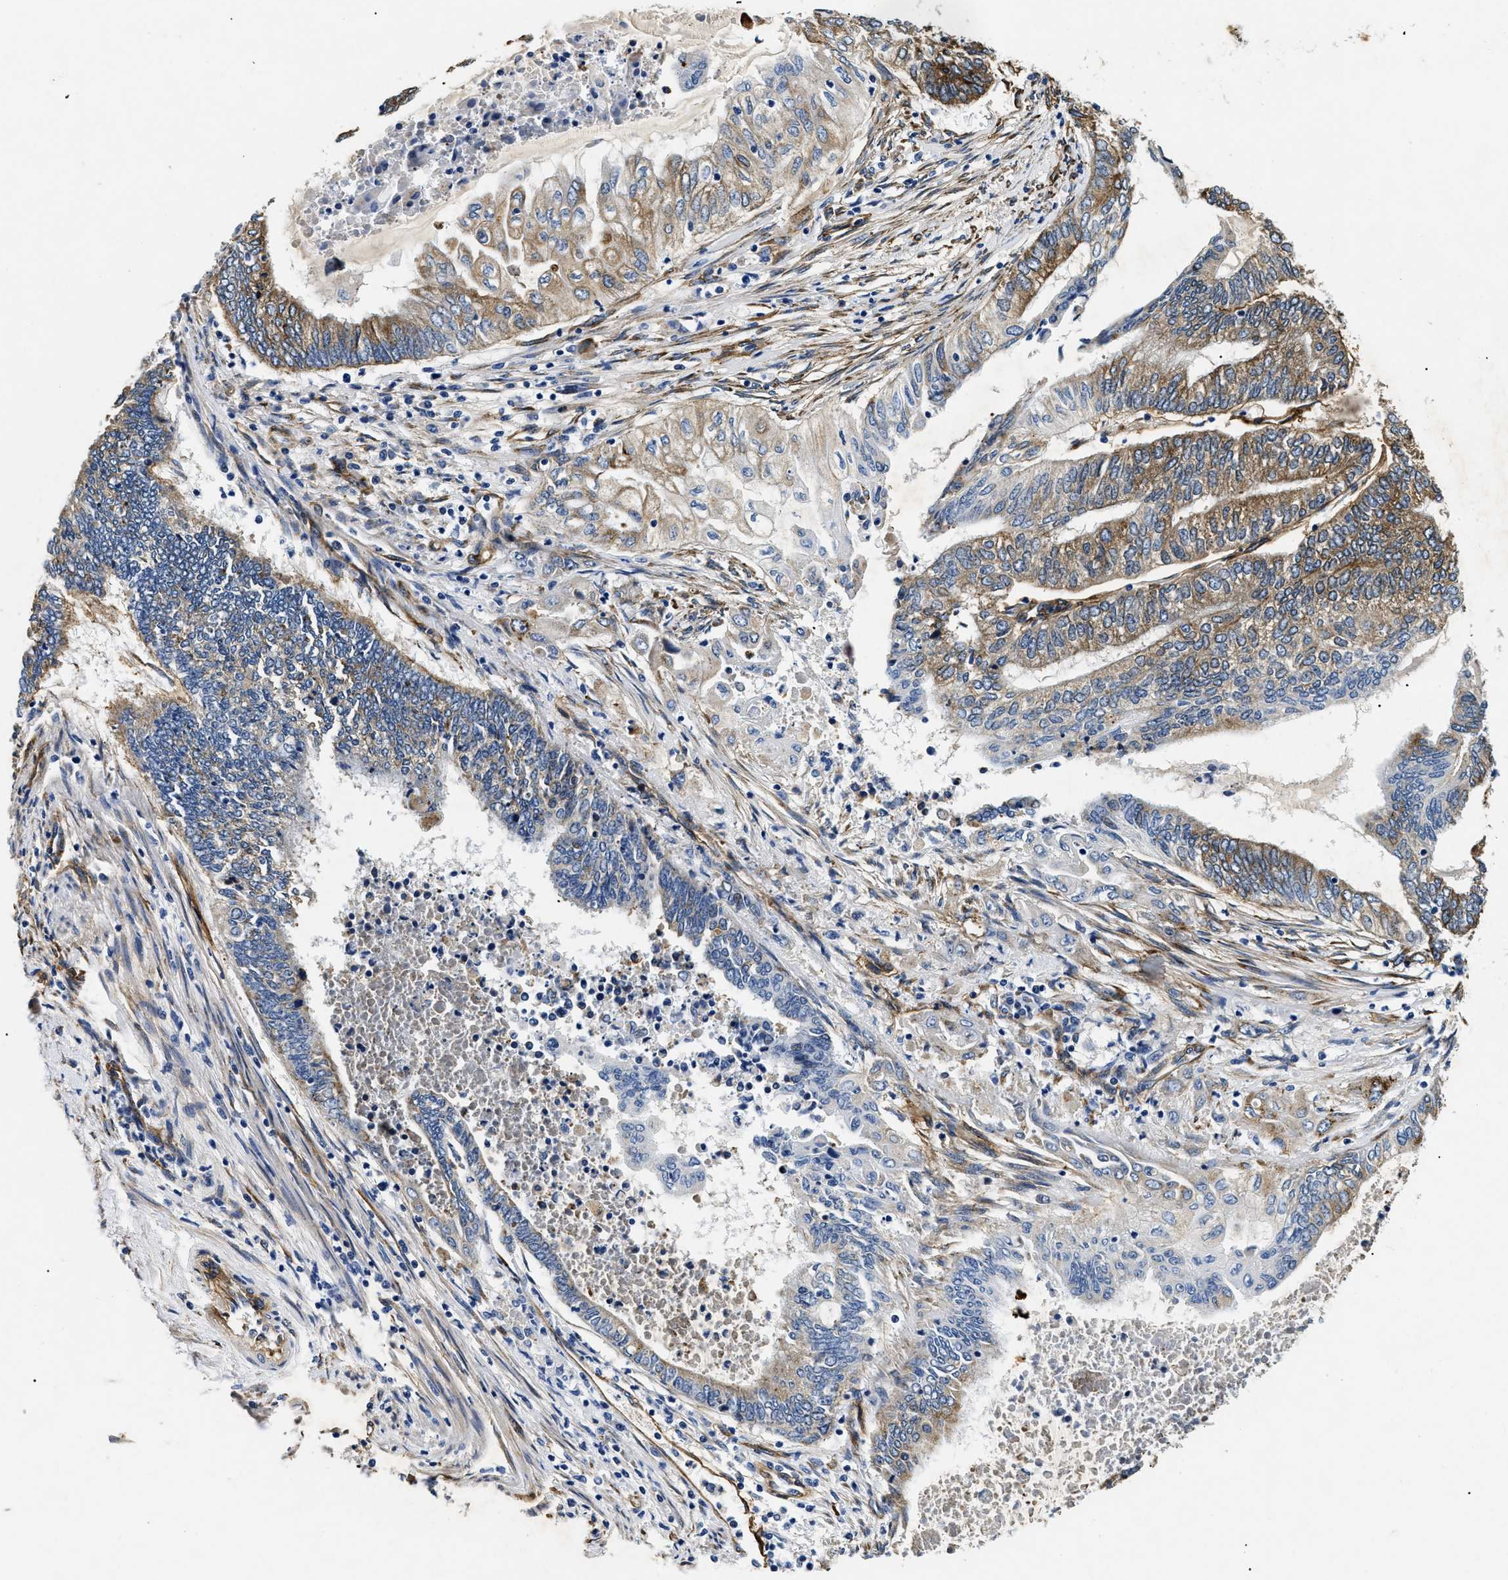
{"staining": {"intensity": "moderate", "quantity": "25%-75%", "location": "cytoplasmic/membranous"}, "tissue": "endometrial cancer", "cell_type": "Tumor cells", "image_type": "cancer", "snomed": [{"axis": "morphology", "description": "Adenocarcinoma, NOS"}, {"axis": "topography", "description": "Uterus"}, {"axis": "topography", "description": "Endometrium"}], "caption": "A medium amount of moderate cytoplasmic/membranous staining is present in approximately 25%-75% of tumor cells in endometrial cancer tissue.", "gene": "LAMA3", "patient": {"sex": "female", "age": 70}}